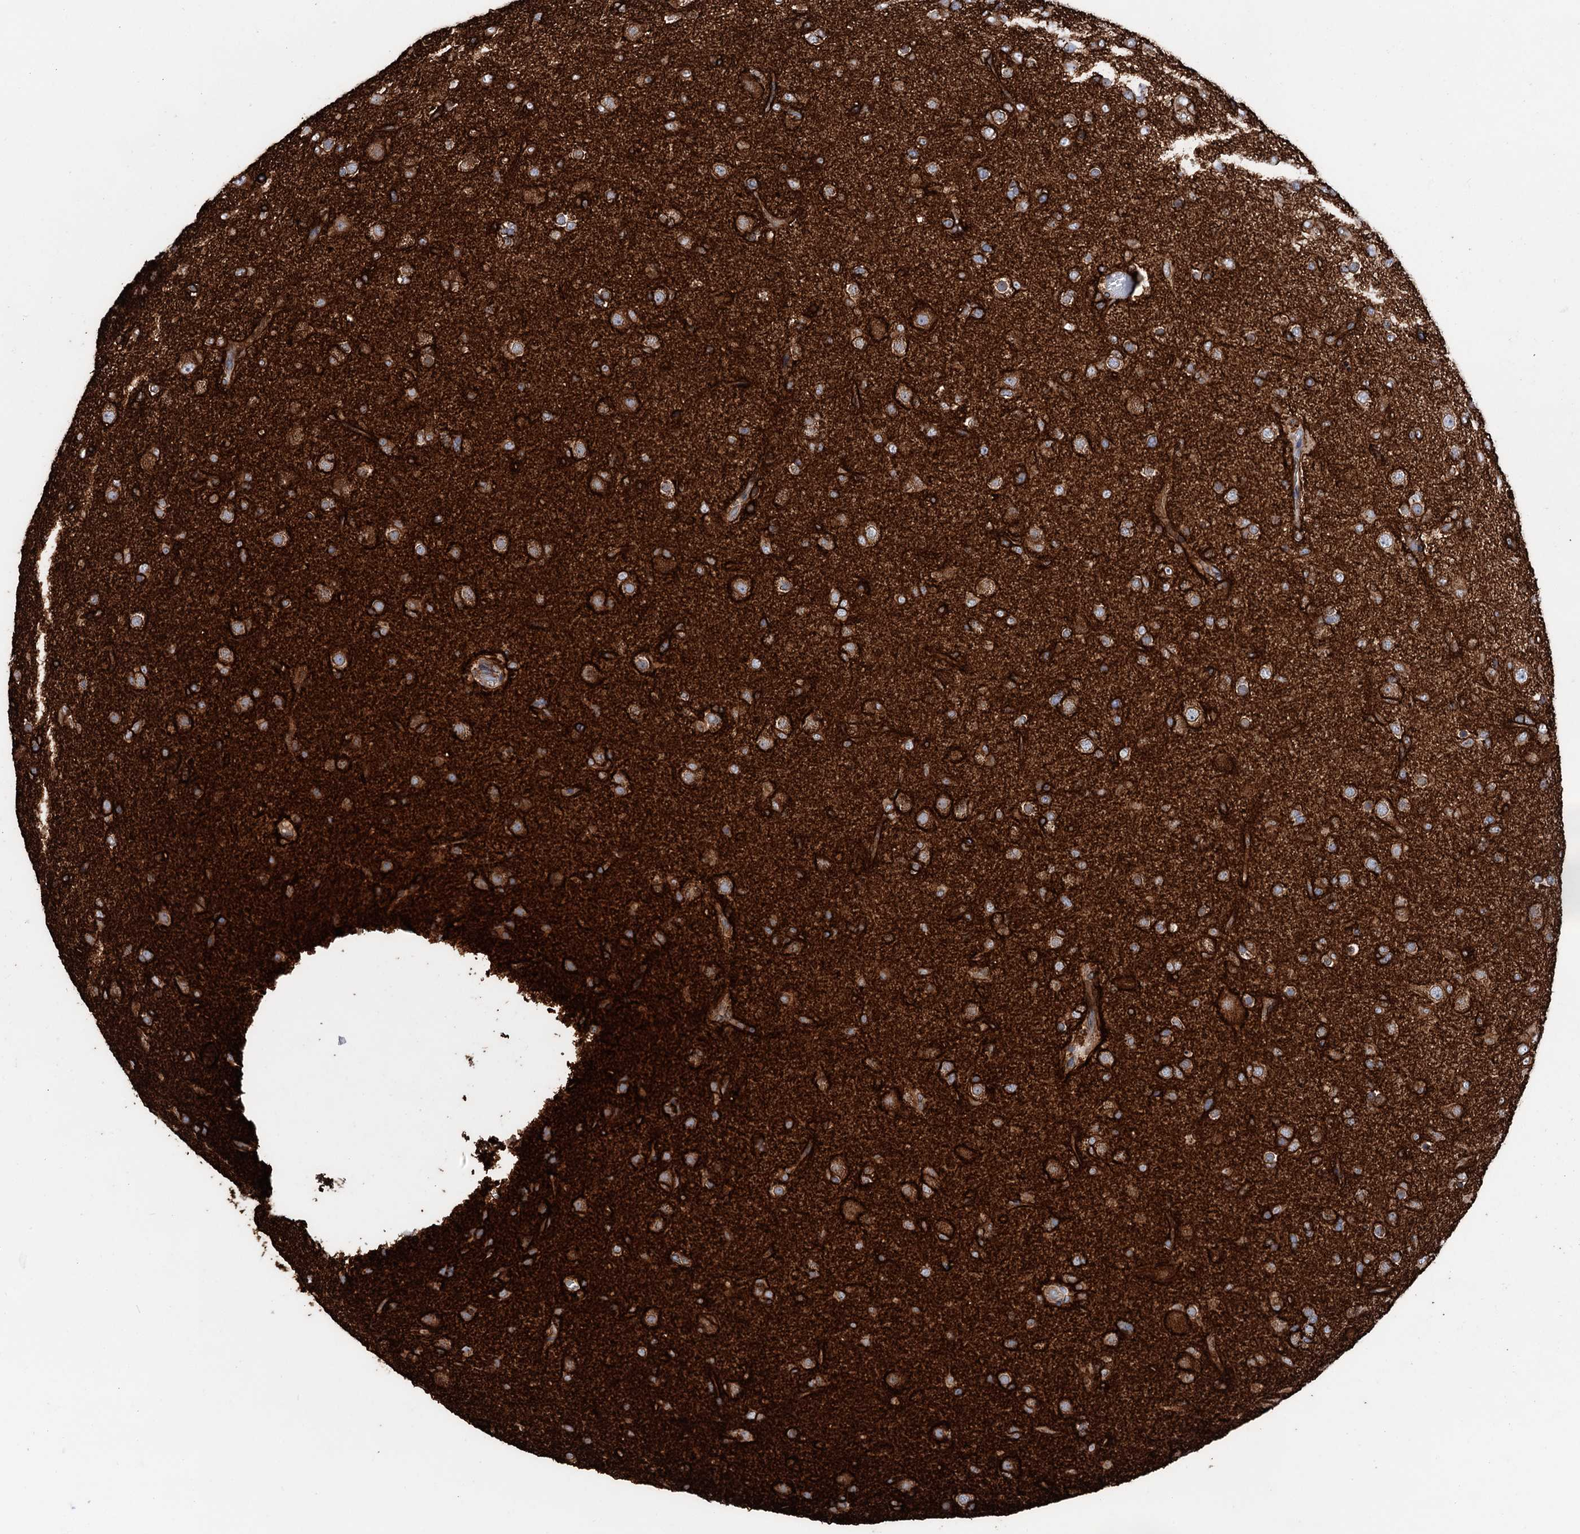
{"staining": {"intensity": "strong", "quantity": "25%-75%", "location": "cytoplasmic/membranous"}, "tissue": "glioma", "cell_type": "Tumor cells", "image_type": "cancer", "snomed": [{"axis": "morphology", "description": "Glioma, malignant, Low grade"}, {"axis": "topography", "description": "Brain"}], "caption": "Strong cytoplasmic/membranous positivity is seen in about 25%-75% of tumor cells in glioma.", "gene": "ERP29", "patient": {"sex": "male", "age": 65}}